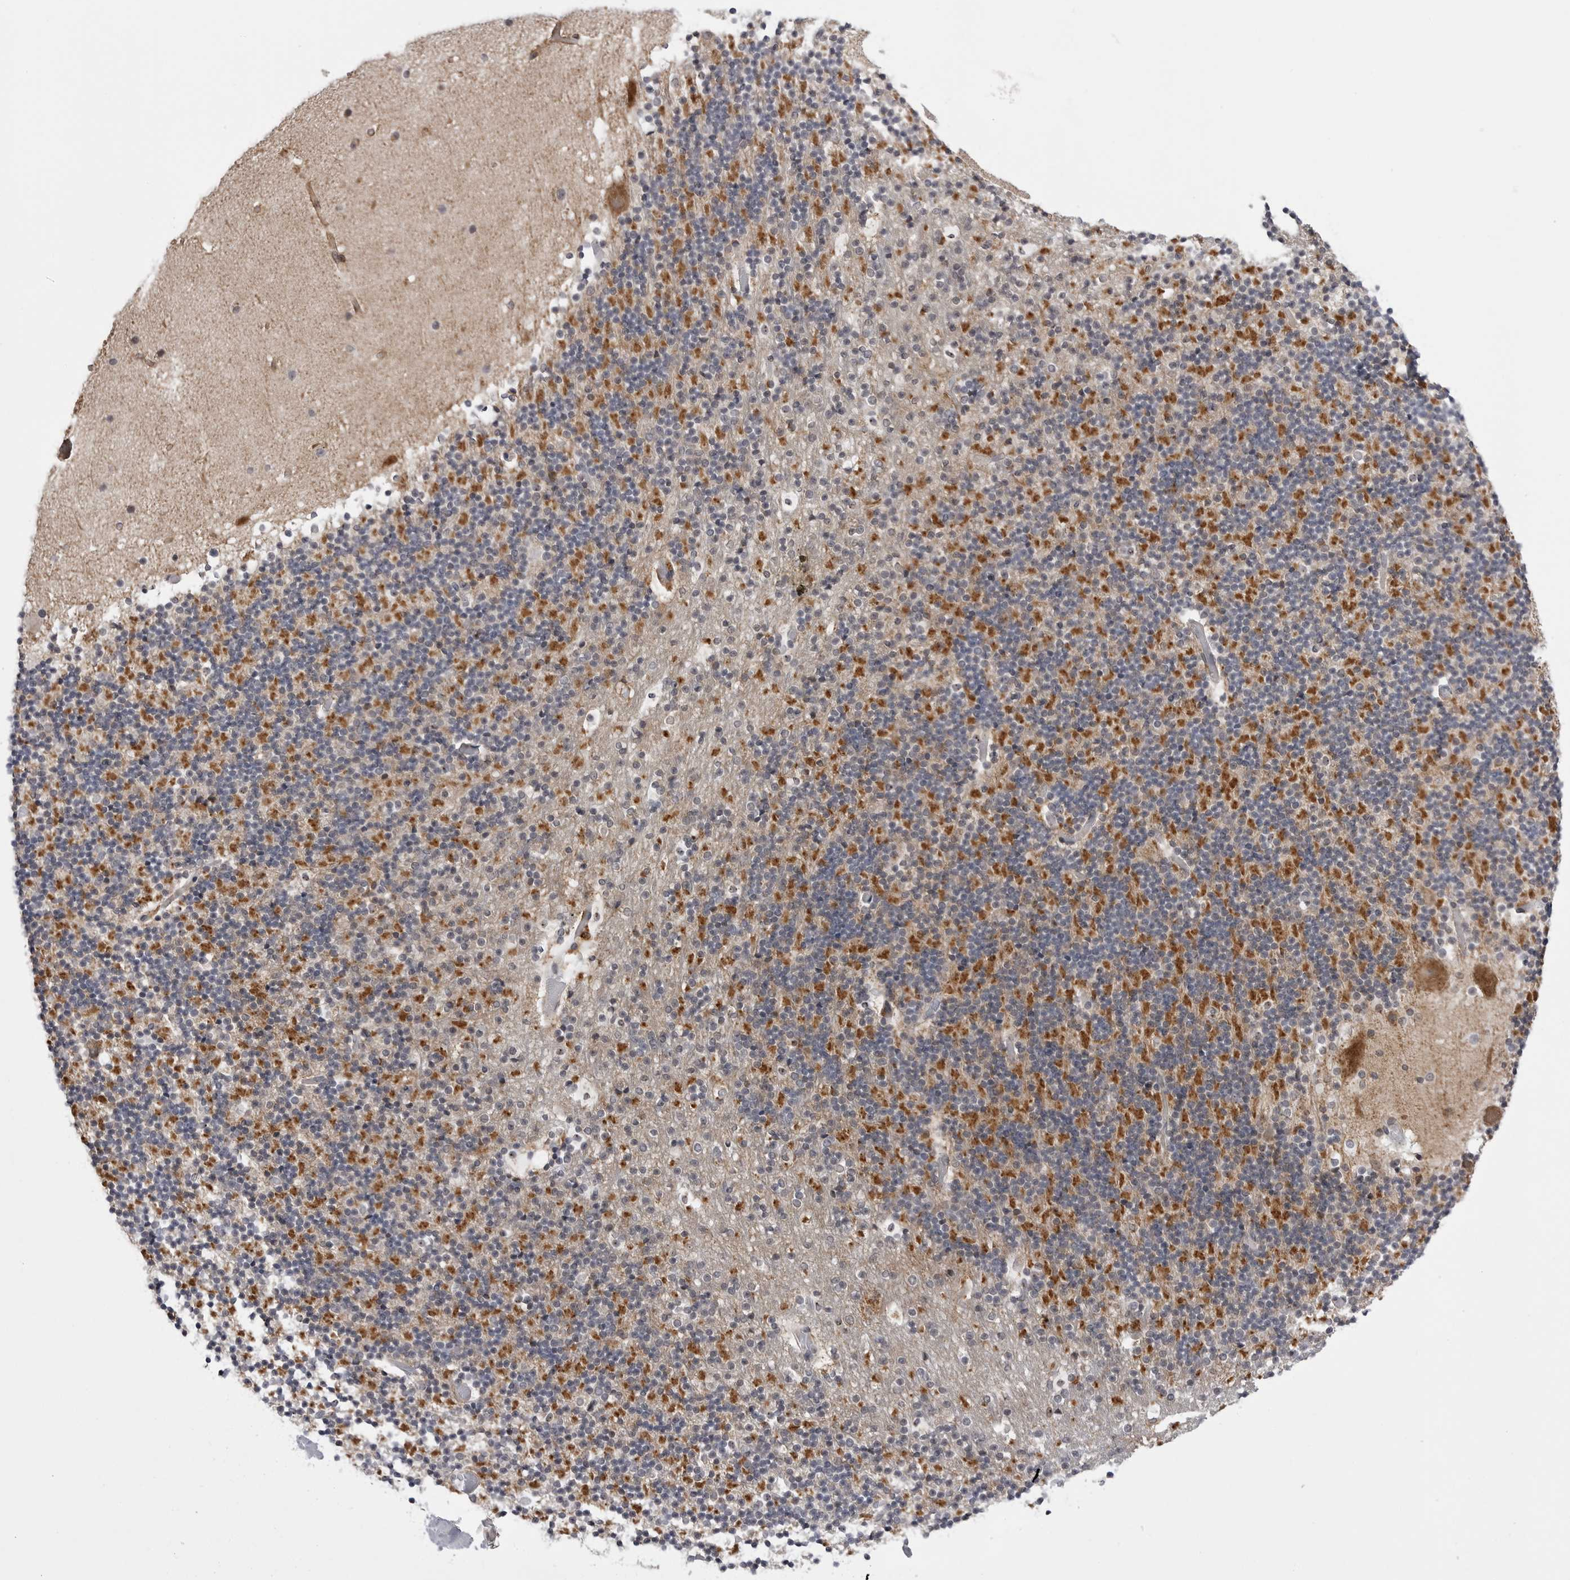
{"staining": {"intensity": "moderate", "quantity": "<25%", "location": "cytoplasmic/membranous"}, "tissue": "cerebellum", "cell_type": "Cells in granular layer", "image_type": "normal", "snomed": [{"axis": "morphology", "description": "Normal tissue, NOS"}, {"axis": "topography", "description": "Cerebellum"}], "caption": "Immunohistochemistry (IHC) photomicrograph of normal human cerebellum stained for a protein (brown), which exhibits low levels of moderate cytoplasmic/membranous positivity in about <25% of cells in granular layer.", "gene": "CDK20", "patient": {"sex": "male", "age": 57}}